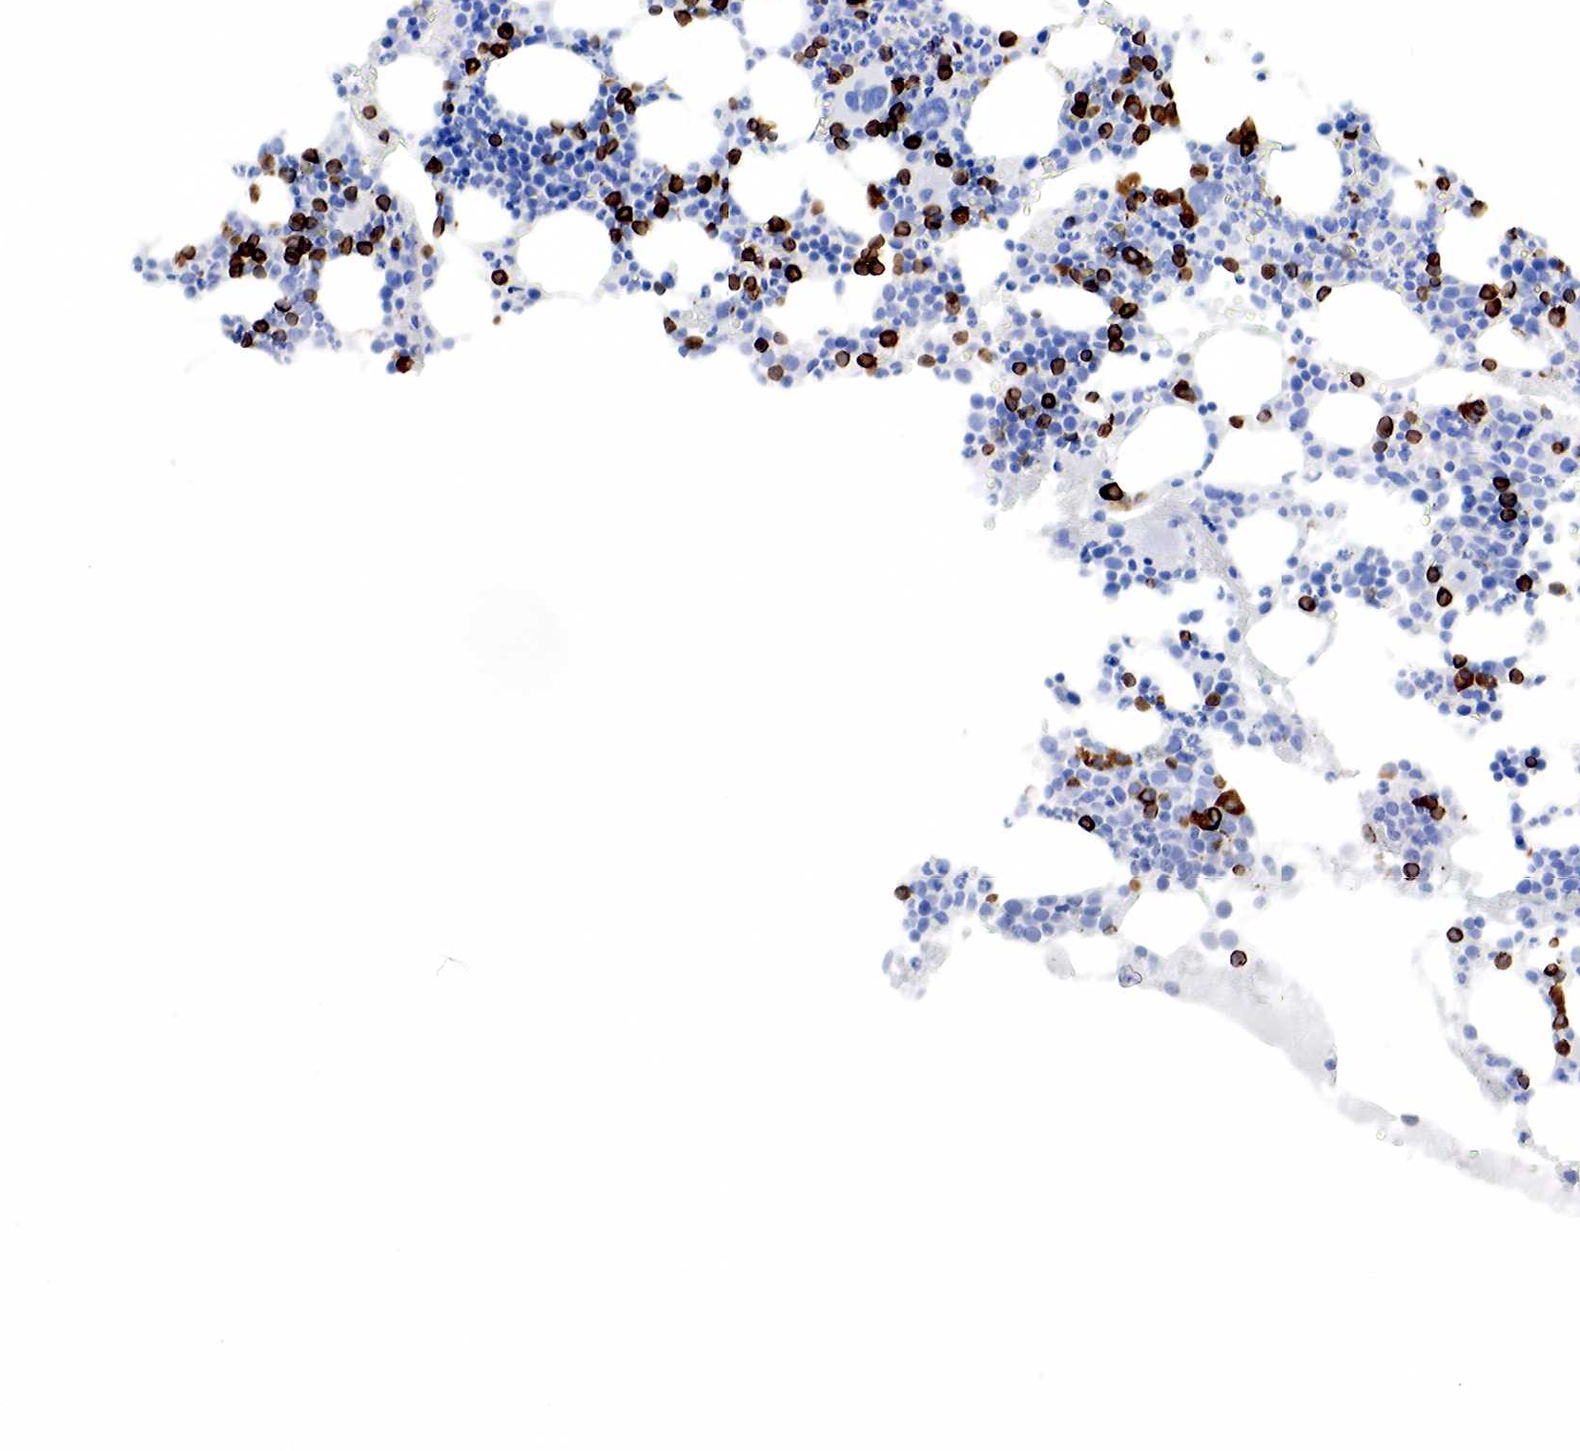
{"staining": {"intensity": "strong", "quantity": "<25%", "location": "cytoplasmic/membranous"}, "tissue": "bone marrow", "cell_type": "Hematopoietic cells", "image_type": "normal", "snomed": [{"axis": "morphology", "description": "Normal tissue, NOS"}, {"axis": "topography", "description": "Bone marrow"}], "caption": "Immunohistochemical staining of unremarkable bone marrow demonstrates medium levels of strong cytoplasmic/membranous staining in approximately <25% of hematopoietic cells.", "gene": "CD79A", "patient": {"sex": "male", "age": 75}}